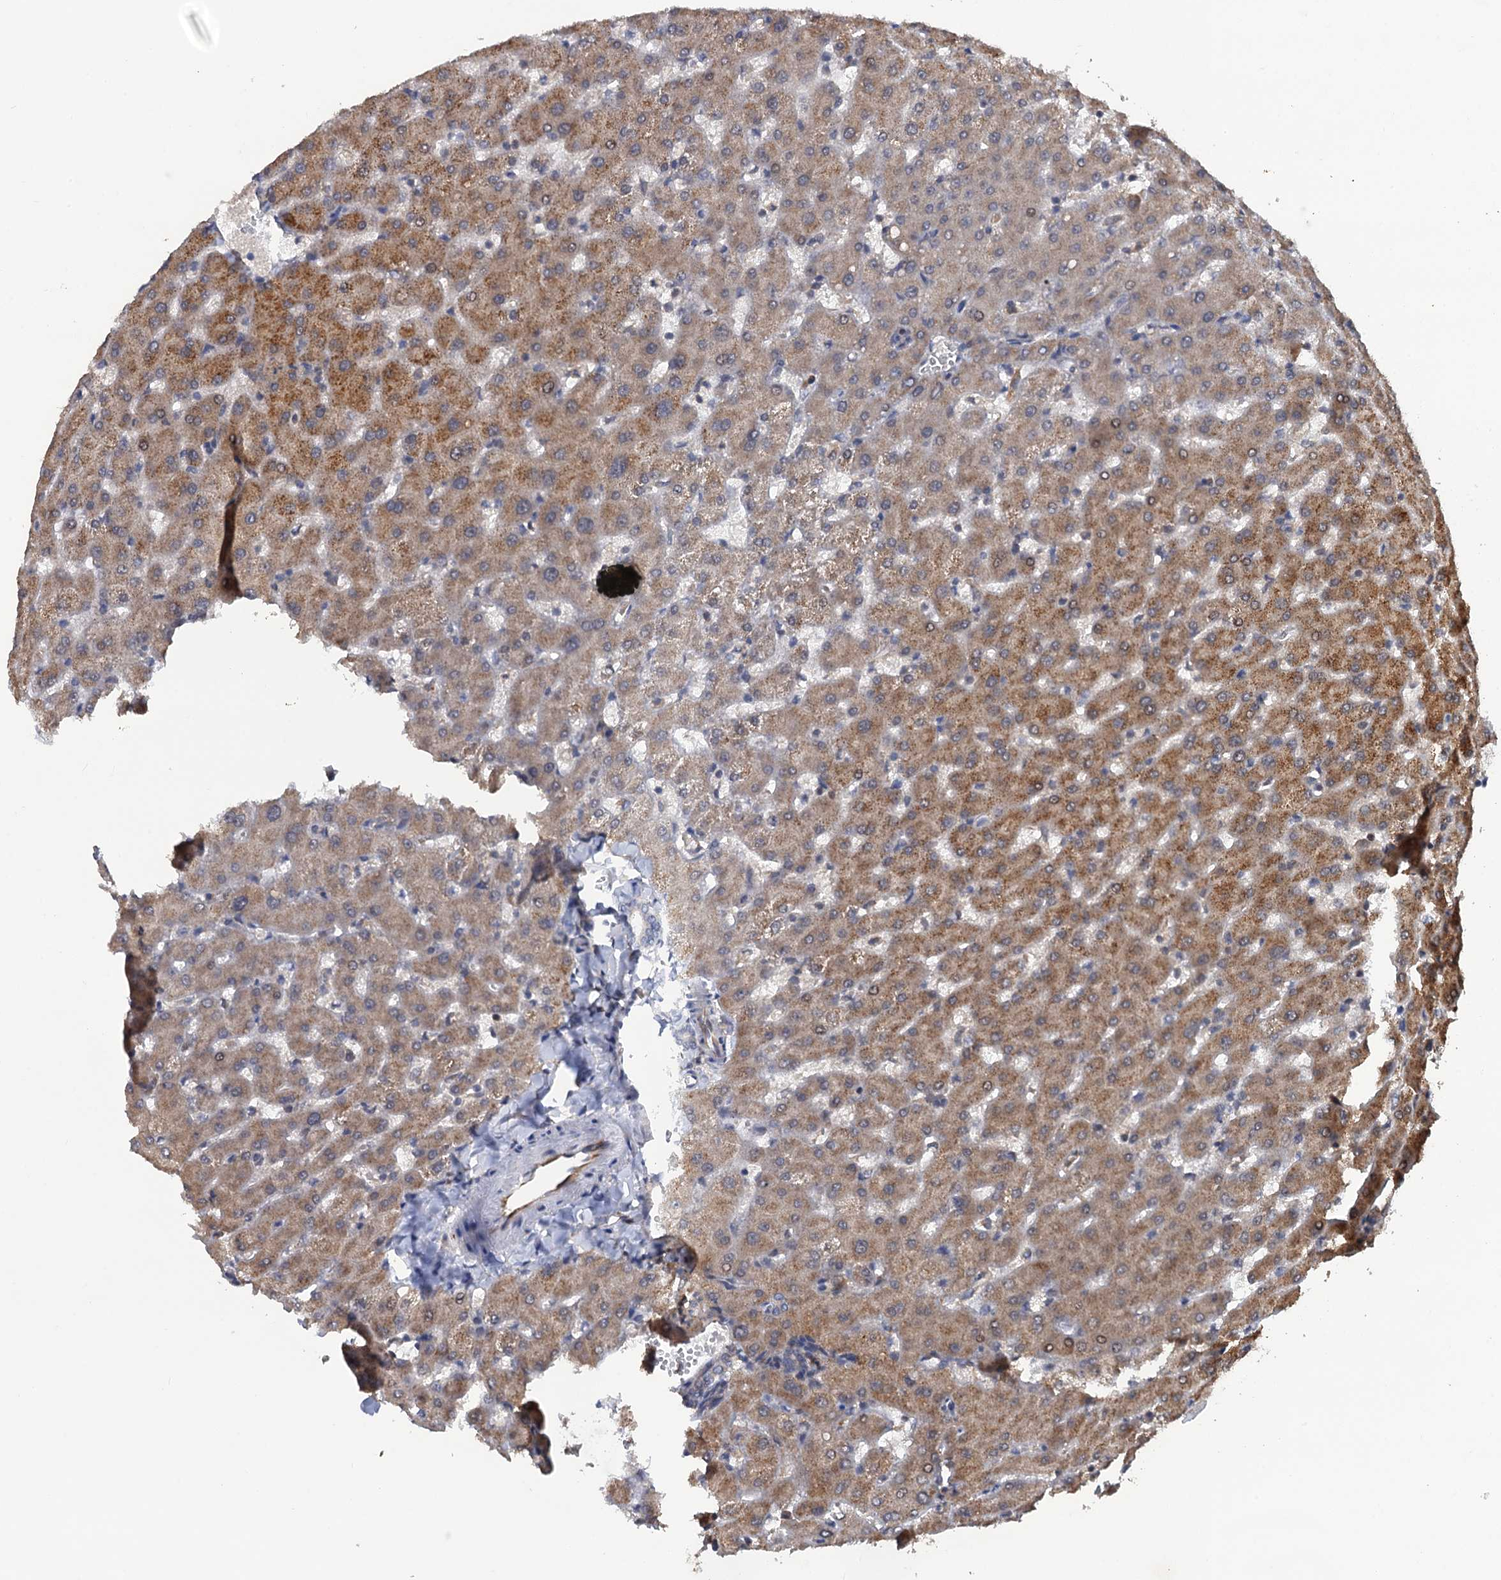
{"staining": {"intensity": "negative", "quantity": "none", "location": "none"}, "tissue": "liver", "cell_type": "Cholangiocytes", "image_type": "normal", "snomed": [{"axis": "morphology", "description": "Normal tissue, NOS"}, {"axis": "topography", "description": "Liver"}], "caption": "Immunohistochemistry of unremarkable human liver reveals no expression in cholangiocytes. (DAB (3,3'-diaminobenzidine) immunohistochemistry with hematoxylin counter stain).", "gene": "FSIP1", "patient": {"sex": "female", "age": 63}}